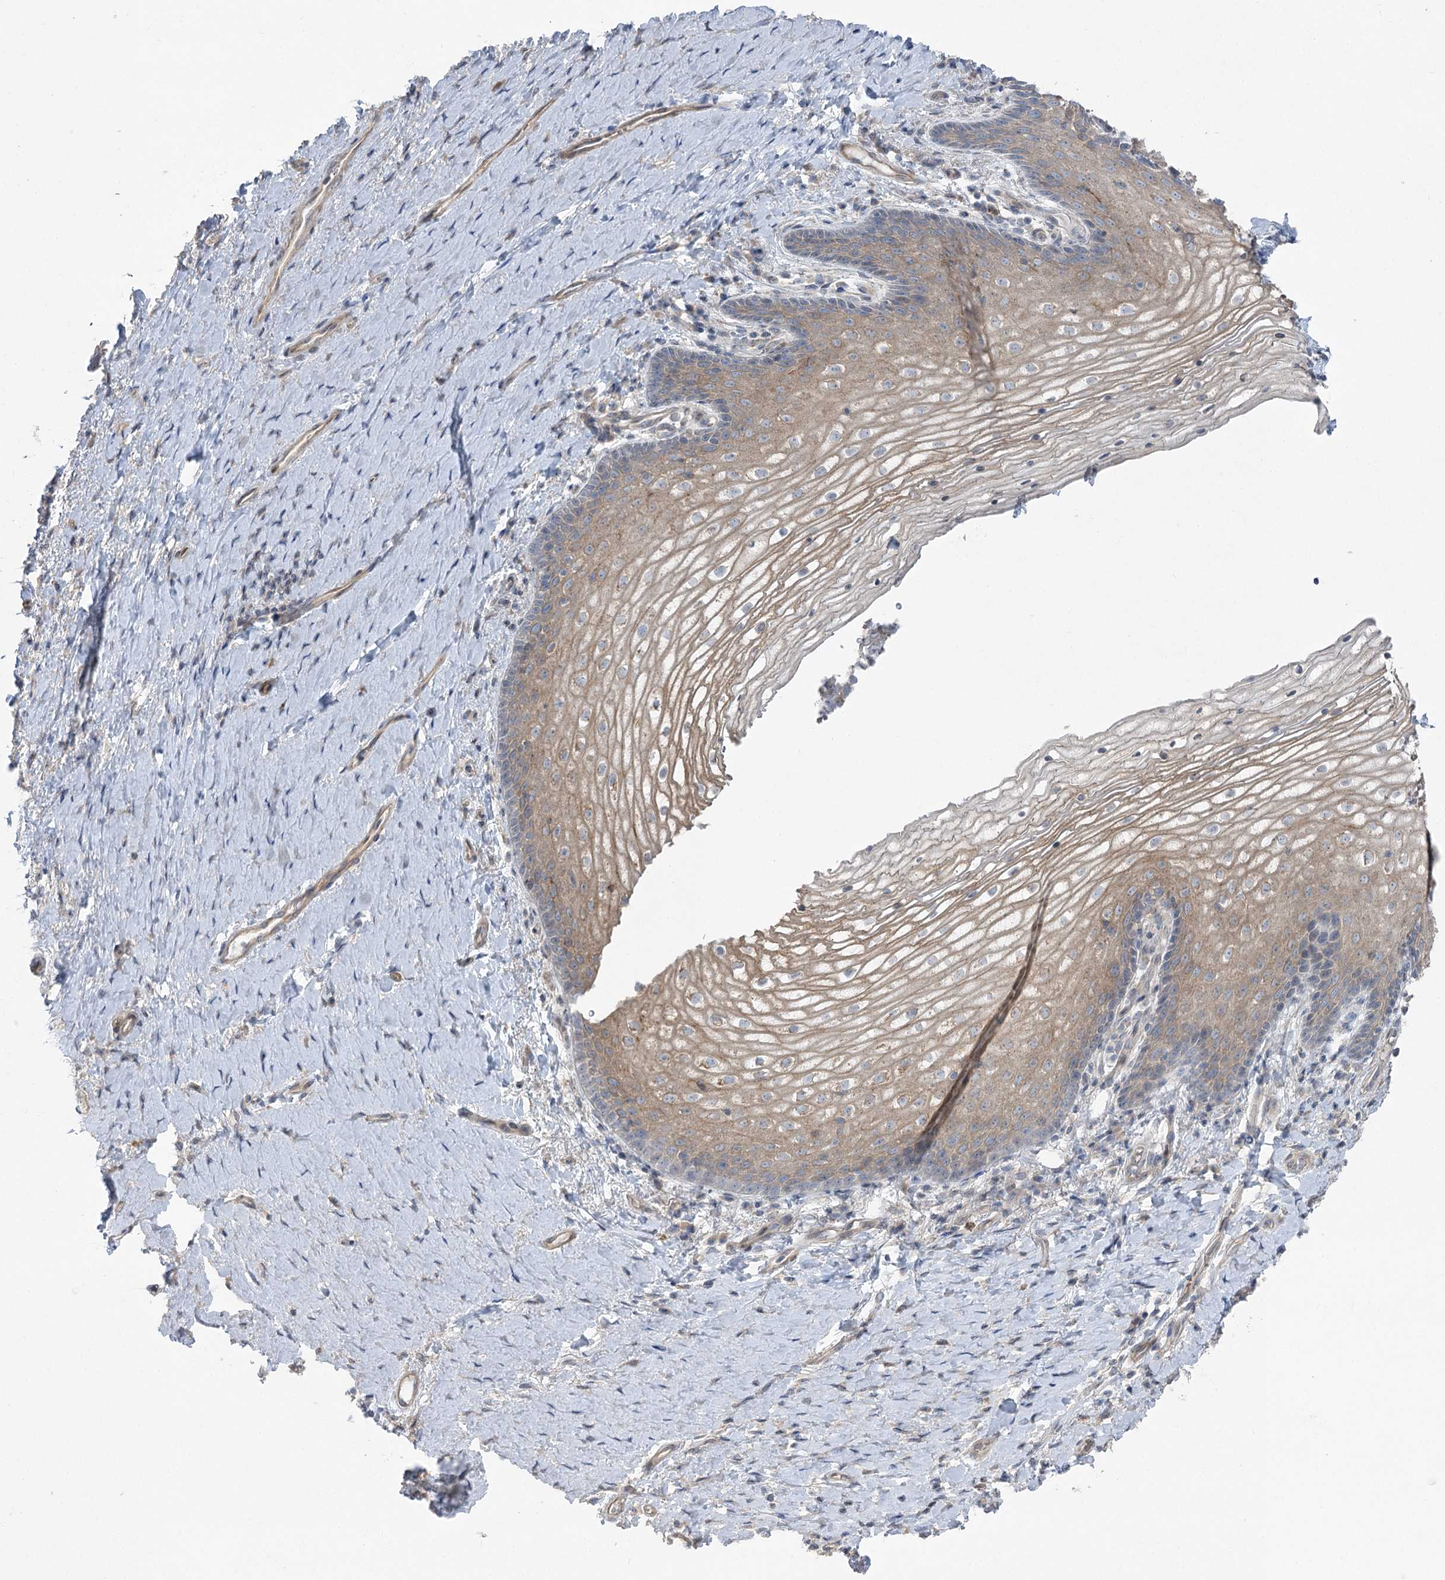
{"staining": {"intensity": "weak", "quantity": ">75%", "location": "cytoplasmic/membranous"}, "tissue": "vagina", "cell_type": "Squamous epithelial cells", "image_type": "normal", "snomed": [{"axis": "morphology", "description": "Normal tissue, NOS"}, {"axis": "topography", "description": "Vagina"}], "caption": "An IHC photomicrograph of benign tissue is shown. Protein staining in brown shows weak cytoplasmic/membranous positivity in vagina within squamous epithelial cells.", "gene": "SCN11A", "patient": {"sex": "female", "age": 60}}